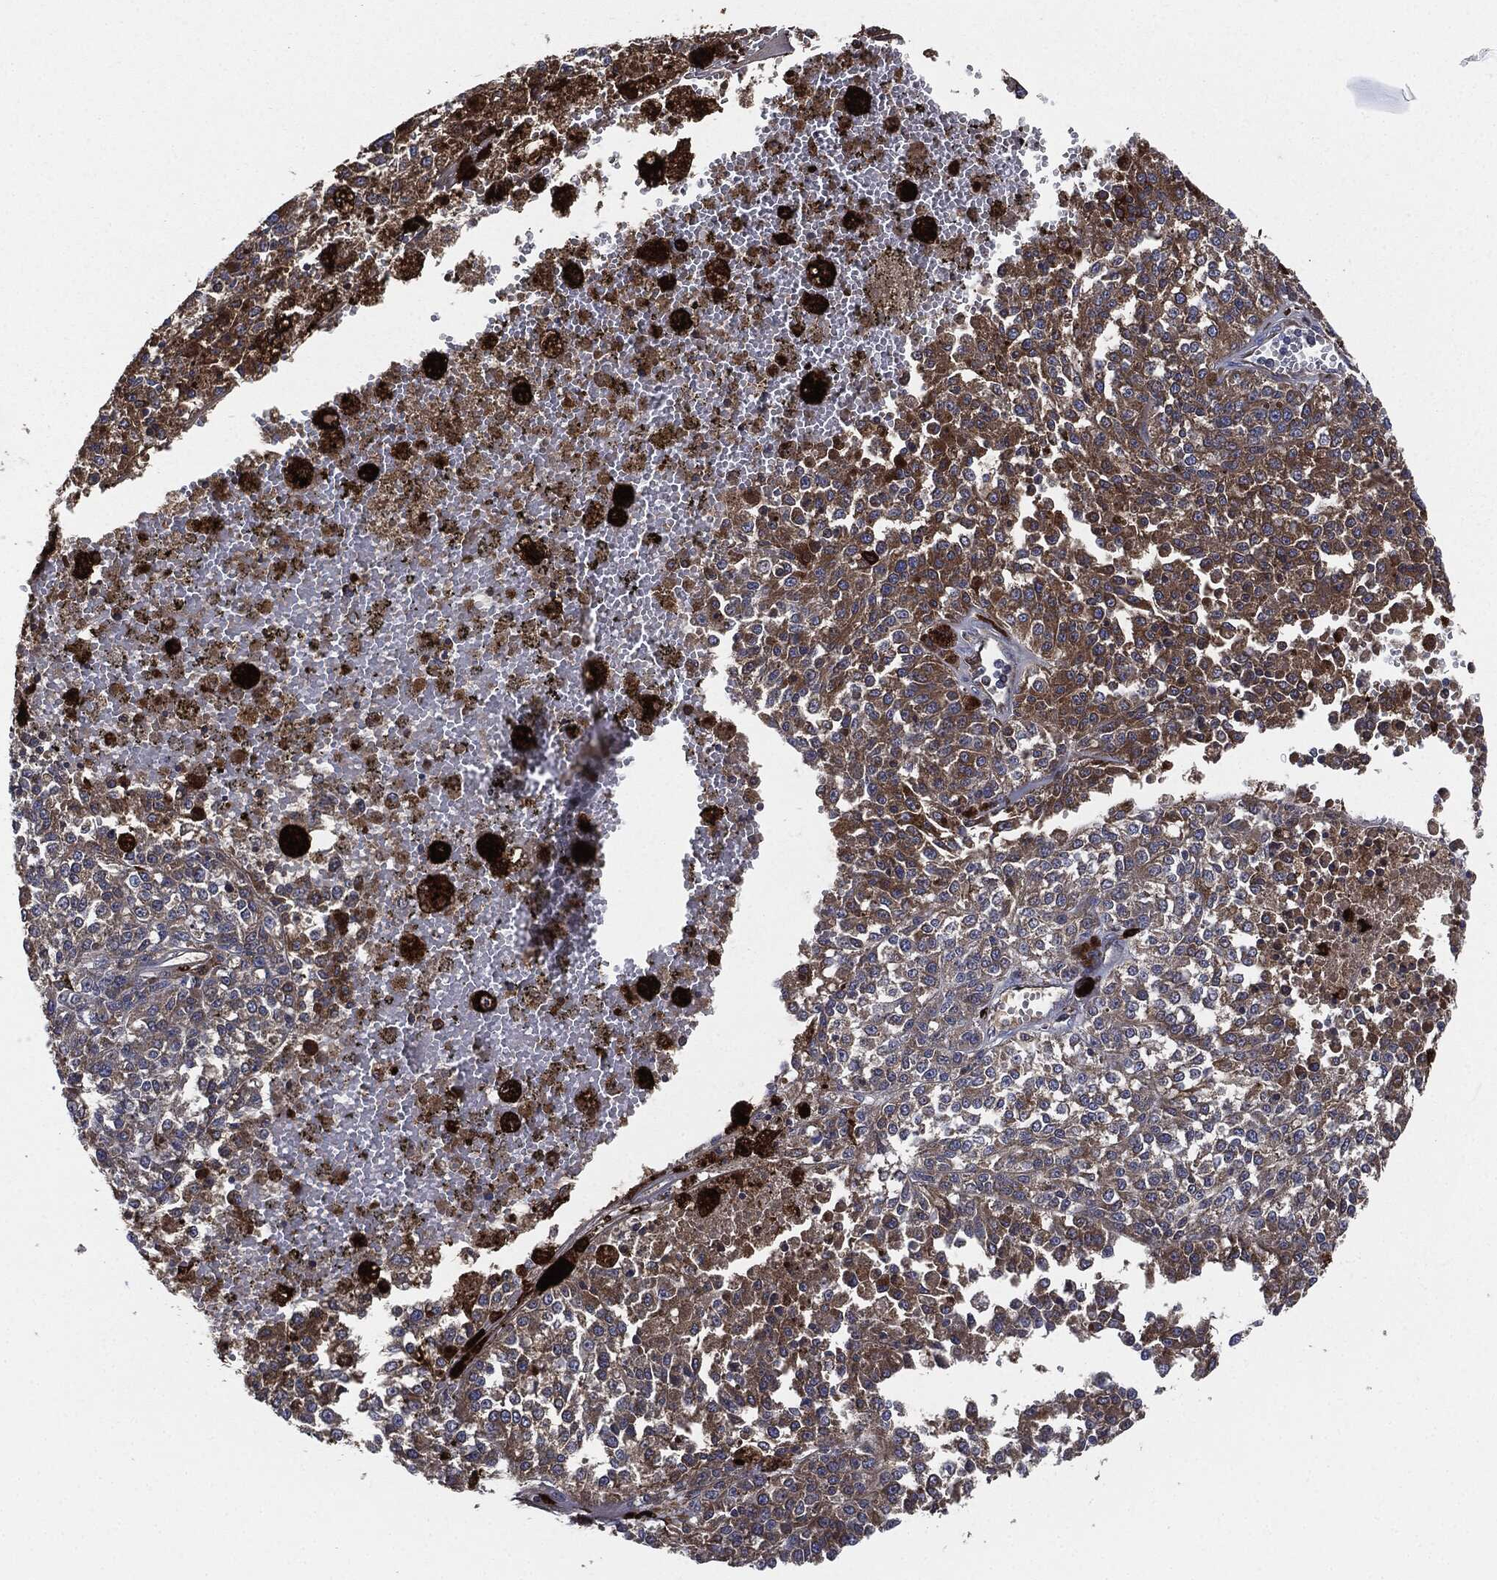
{"staining": {"intensity": "moderate", "quantity": ">75%", "location": "cytoplasmic/membranous"}, "tissue": "melanoma", "cell_type": "Tumor cells", "image_type": "cancer", "snomed": [{"axis": "morphology", "description": "Malignant melanoma, Metastatic site"}, {"axis": "topography", "description": "Lymph node"}], "caption": "Human melanoma stained with a protein marker displays moderate staining in tumor cells.", "gene": "TMEM11", "patient": {"sex": "female", "age": 64}}